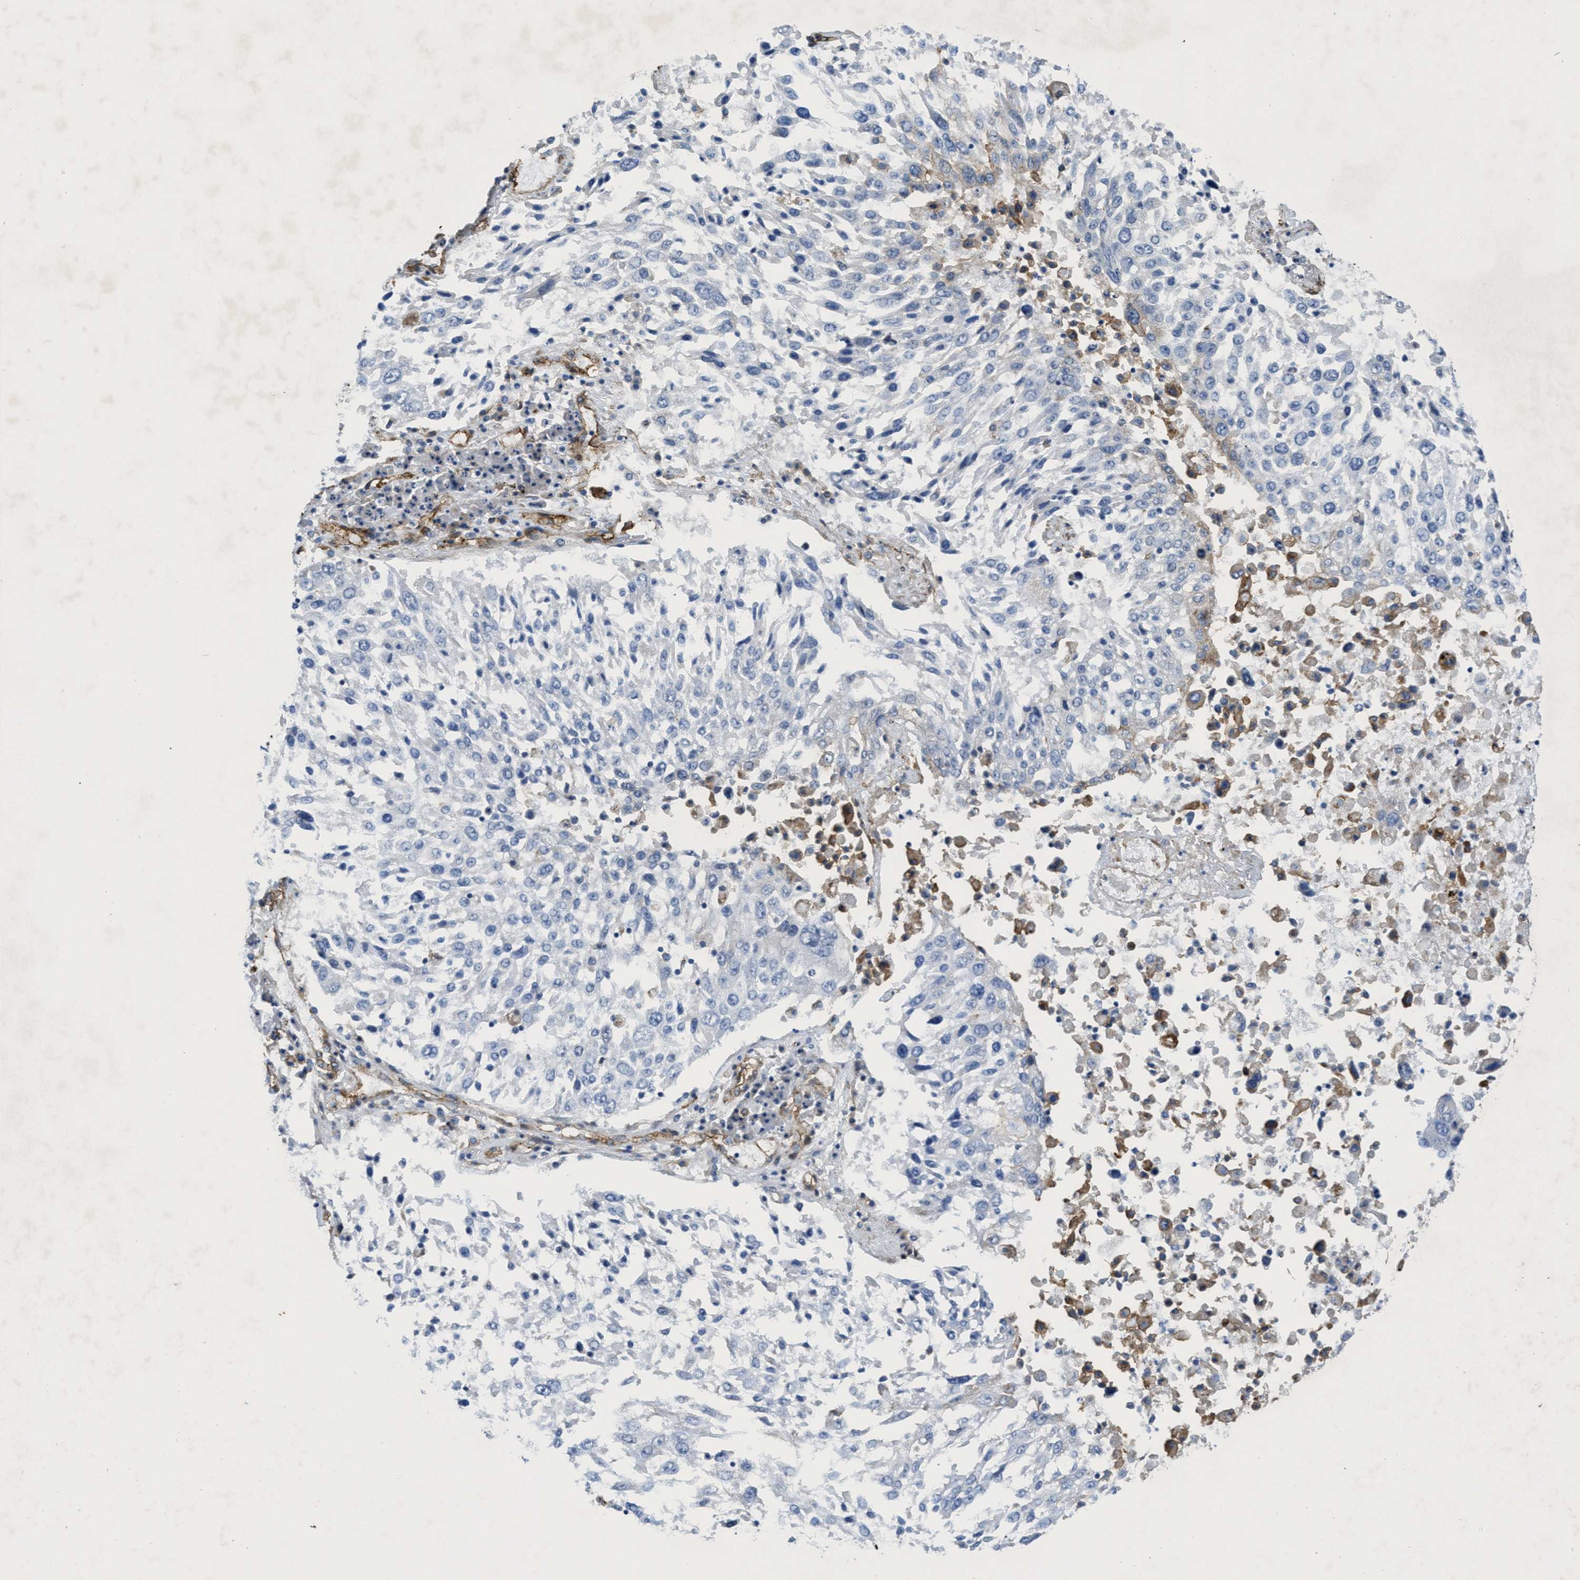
{"staining": {"intensity": "negative", "quantity": "none", "location": "none"}, "tissue": "lung cancer", "cell_type": "Tumor cells", "image_type": "cancer", "snomed": [{"axis": "morphology", "description": "Squamous cell carcinoma, NOS"}, {"axis": "topography", "description": "Lung"}], "caption": "A histopathology image of human lung squamous cell carcinoma is negative for staining in tumor cells. (DAB (3,3'-diaminobenzidine) immunohistochemistry, high magnification).", "gene": "NAB1", "patient": {"sex": "male", "age": 65}}